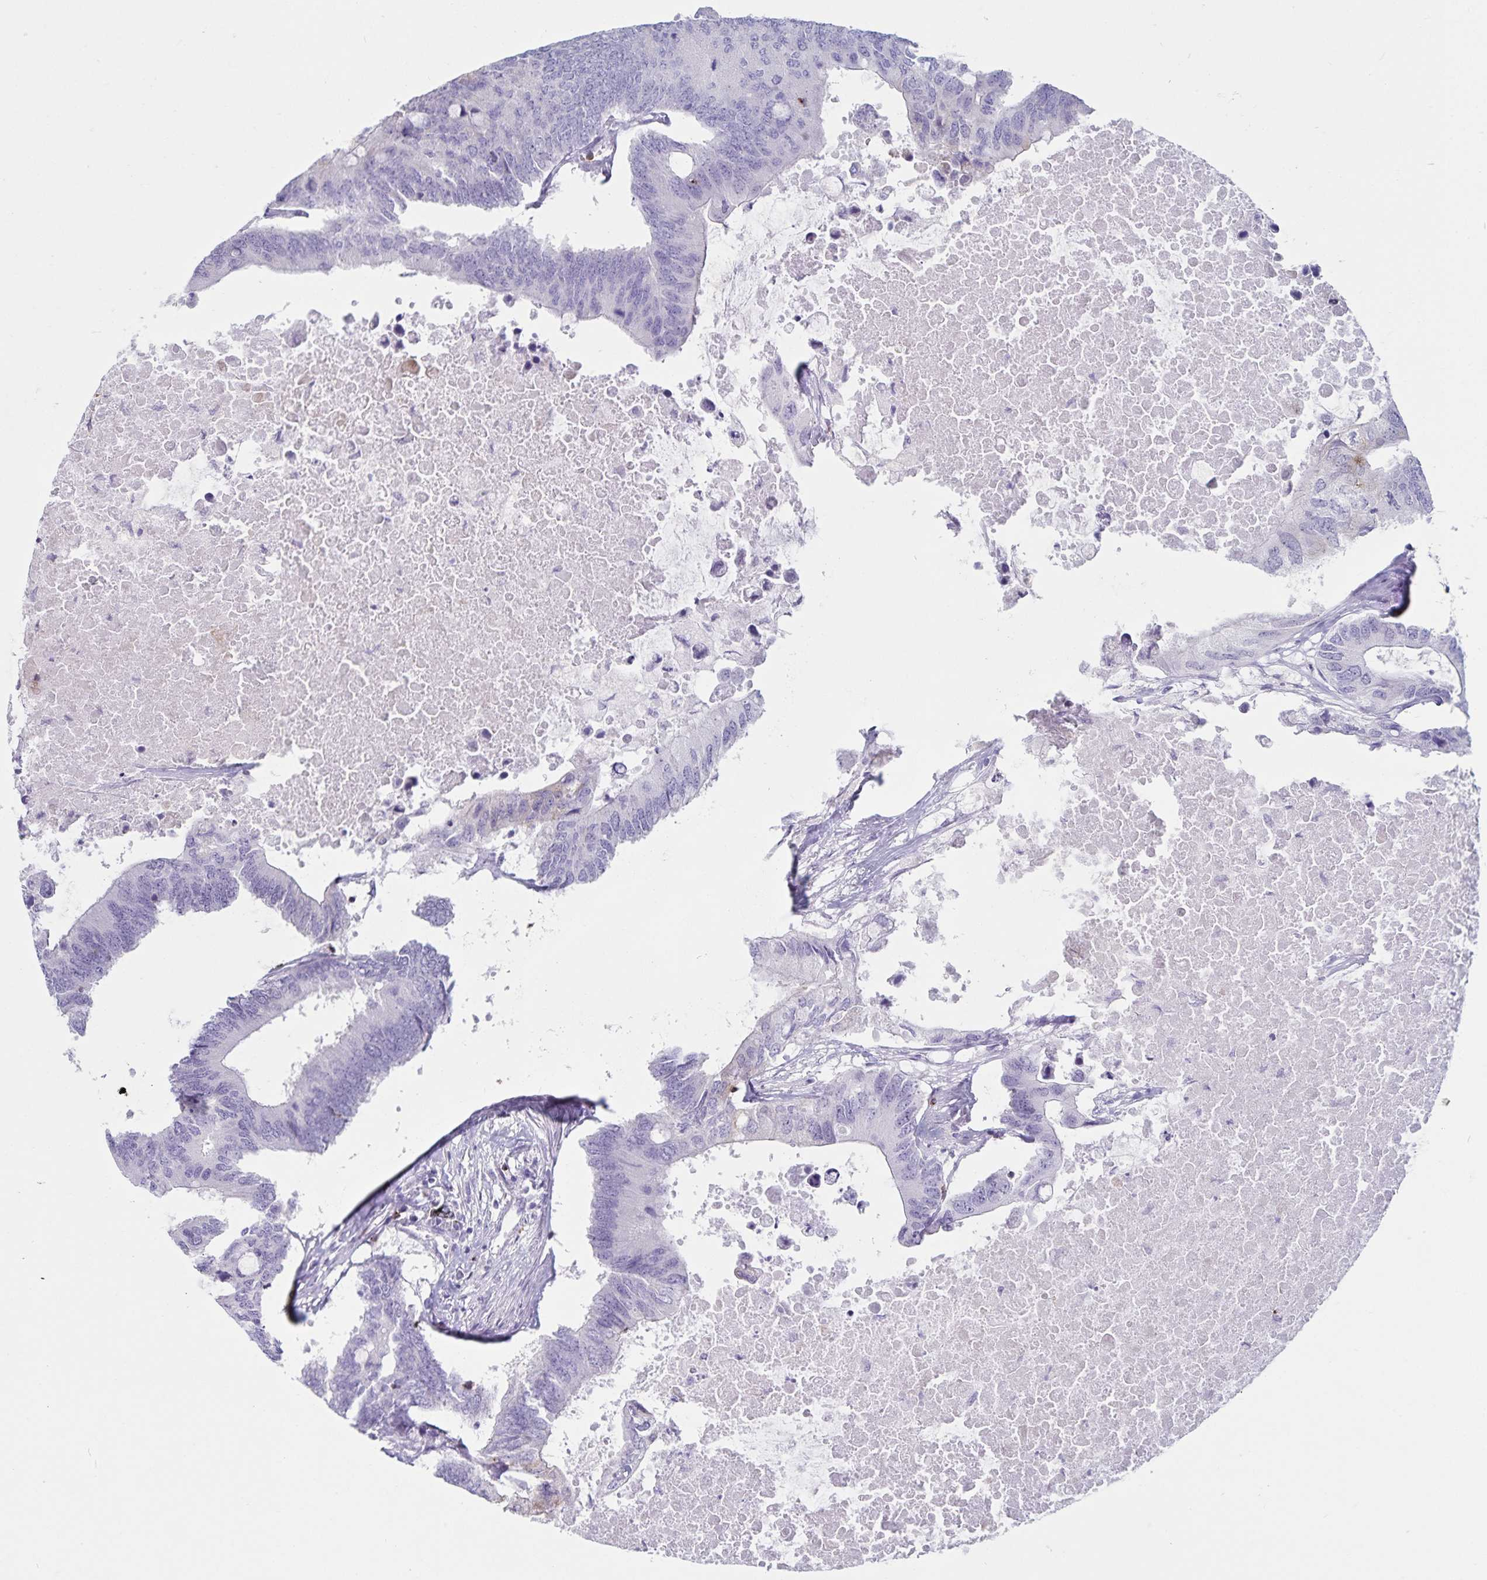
{"staining": {"intensity": "negative", "quantity": "none", "location": "none"}, "tissue": "colorectal cancer", "cell_type": "Tumor cells", "image_type": "cancer", "snomed": [{"axis": "morphology", "description": "Adenocarcinoma, NOS"}, {"axis": "topography", "description": "Colon"}], "caption": "Tumor cells are negative for protein expression in human colorectal adenocarcinoma.", "gene": "GNLY", "patient": {"sex": "male", "age": 71}}